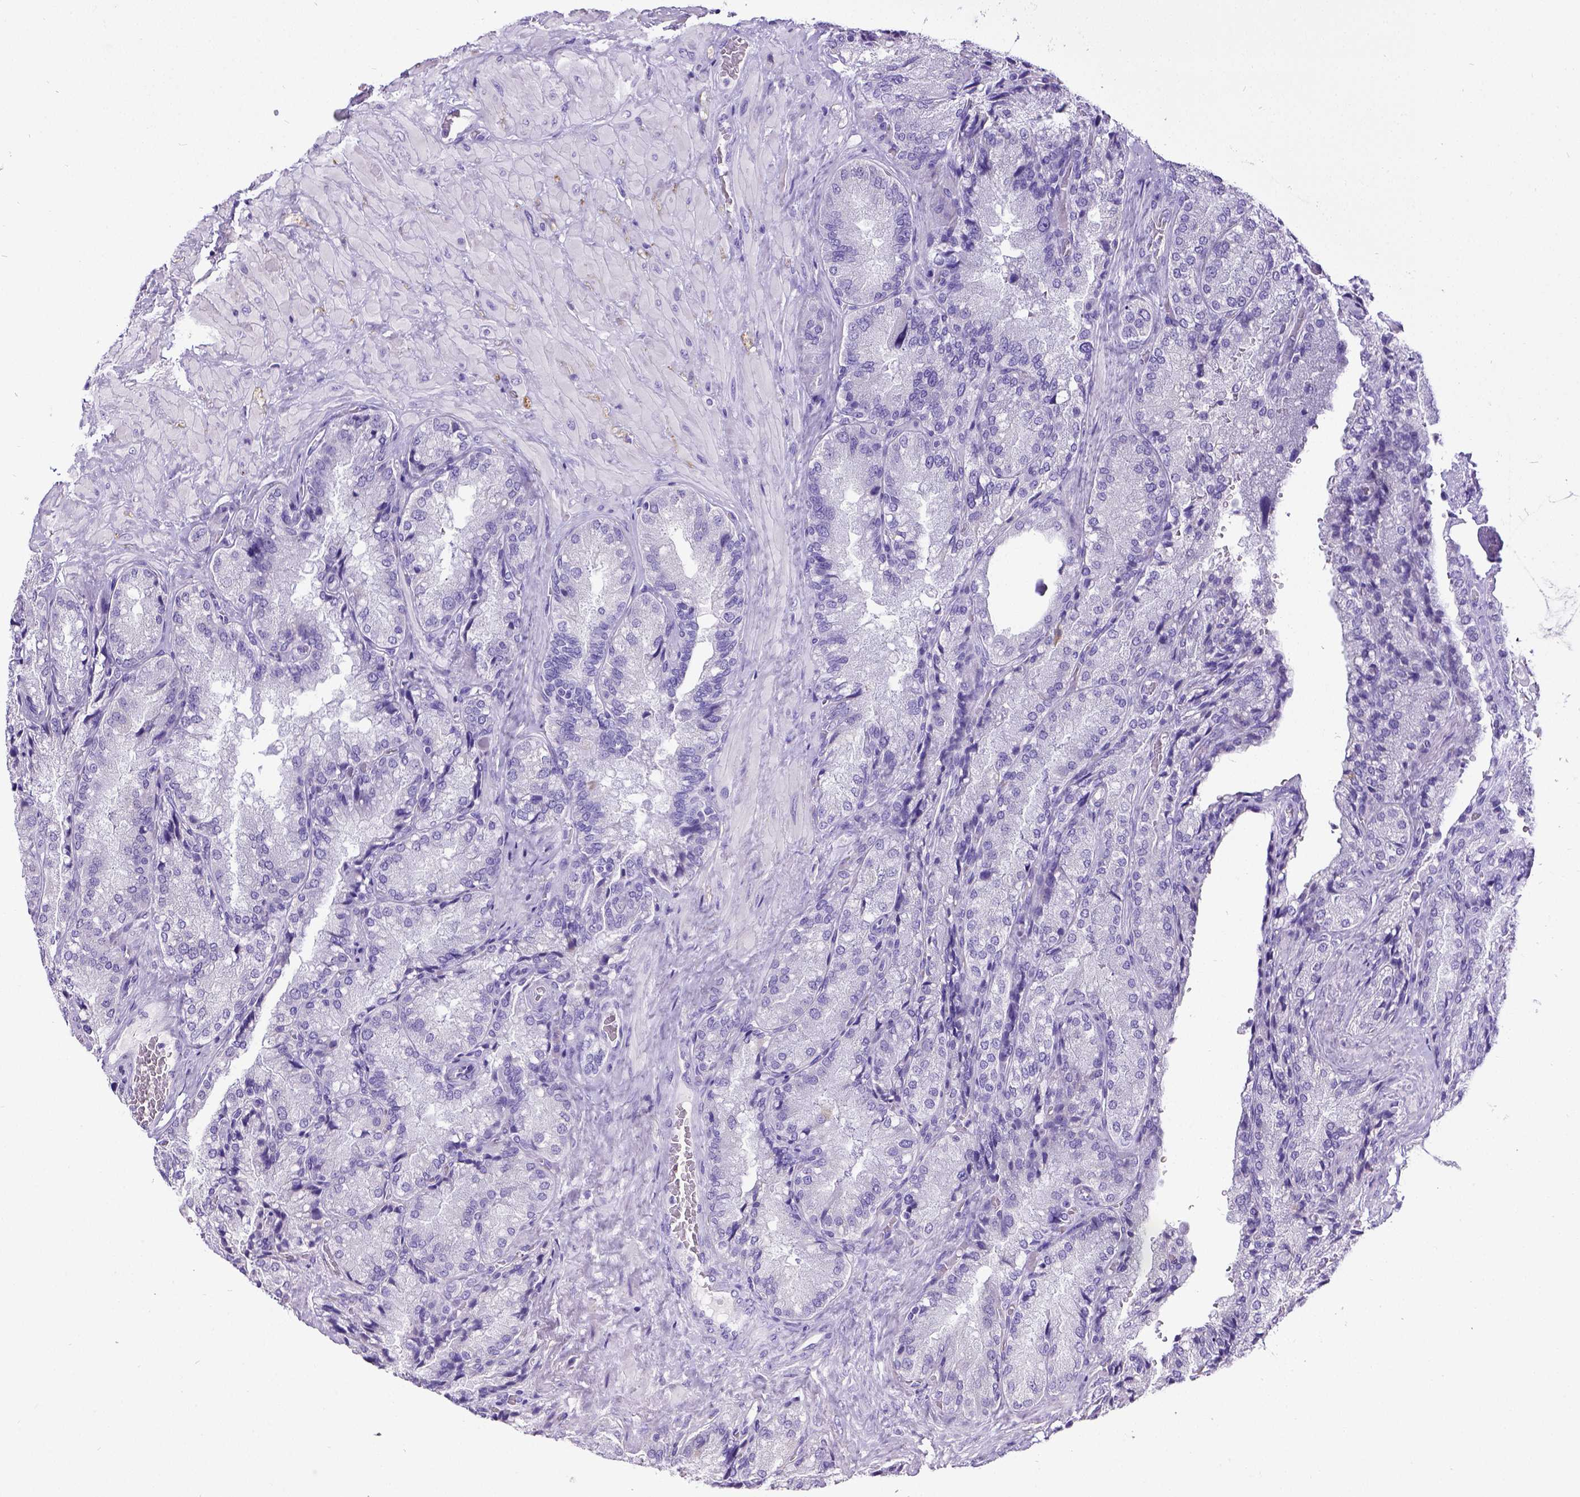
{"staining": {"intensity": "negative", "quantity": "none", "location": "none"}, "tissue": "seminal vesicle", "cell_type": "Glandular cells", "image_type": "normal", "snomed": [{"axis": "morphology", "description": "Normal tissue, NOS"}, {"axis": "topography", "description": "Seminal veicle"}], "caption": "IHC photomicrograph of unremarkable human seminal vesicle stained for a protein (brown), which reveals no positivity in glandular cells. The staining was performed using DAB to visualize the protein expression in brown, while the nuclei were stained in blue with hematoxylin (Magnification: 20x).", "gene": "SATB2", "patient": {"sex": "male", "age": 57}}